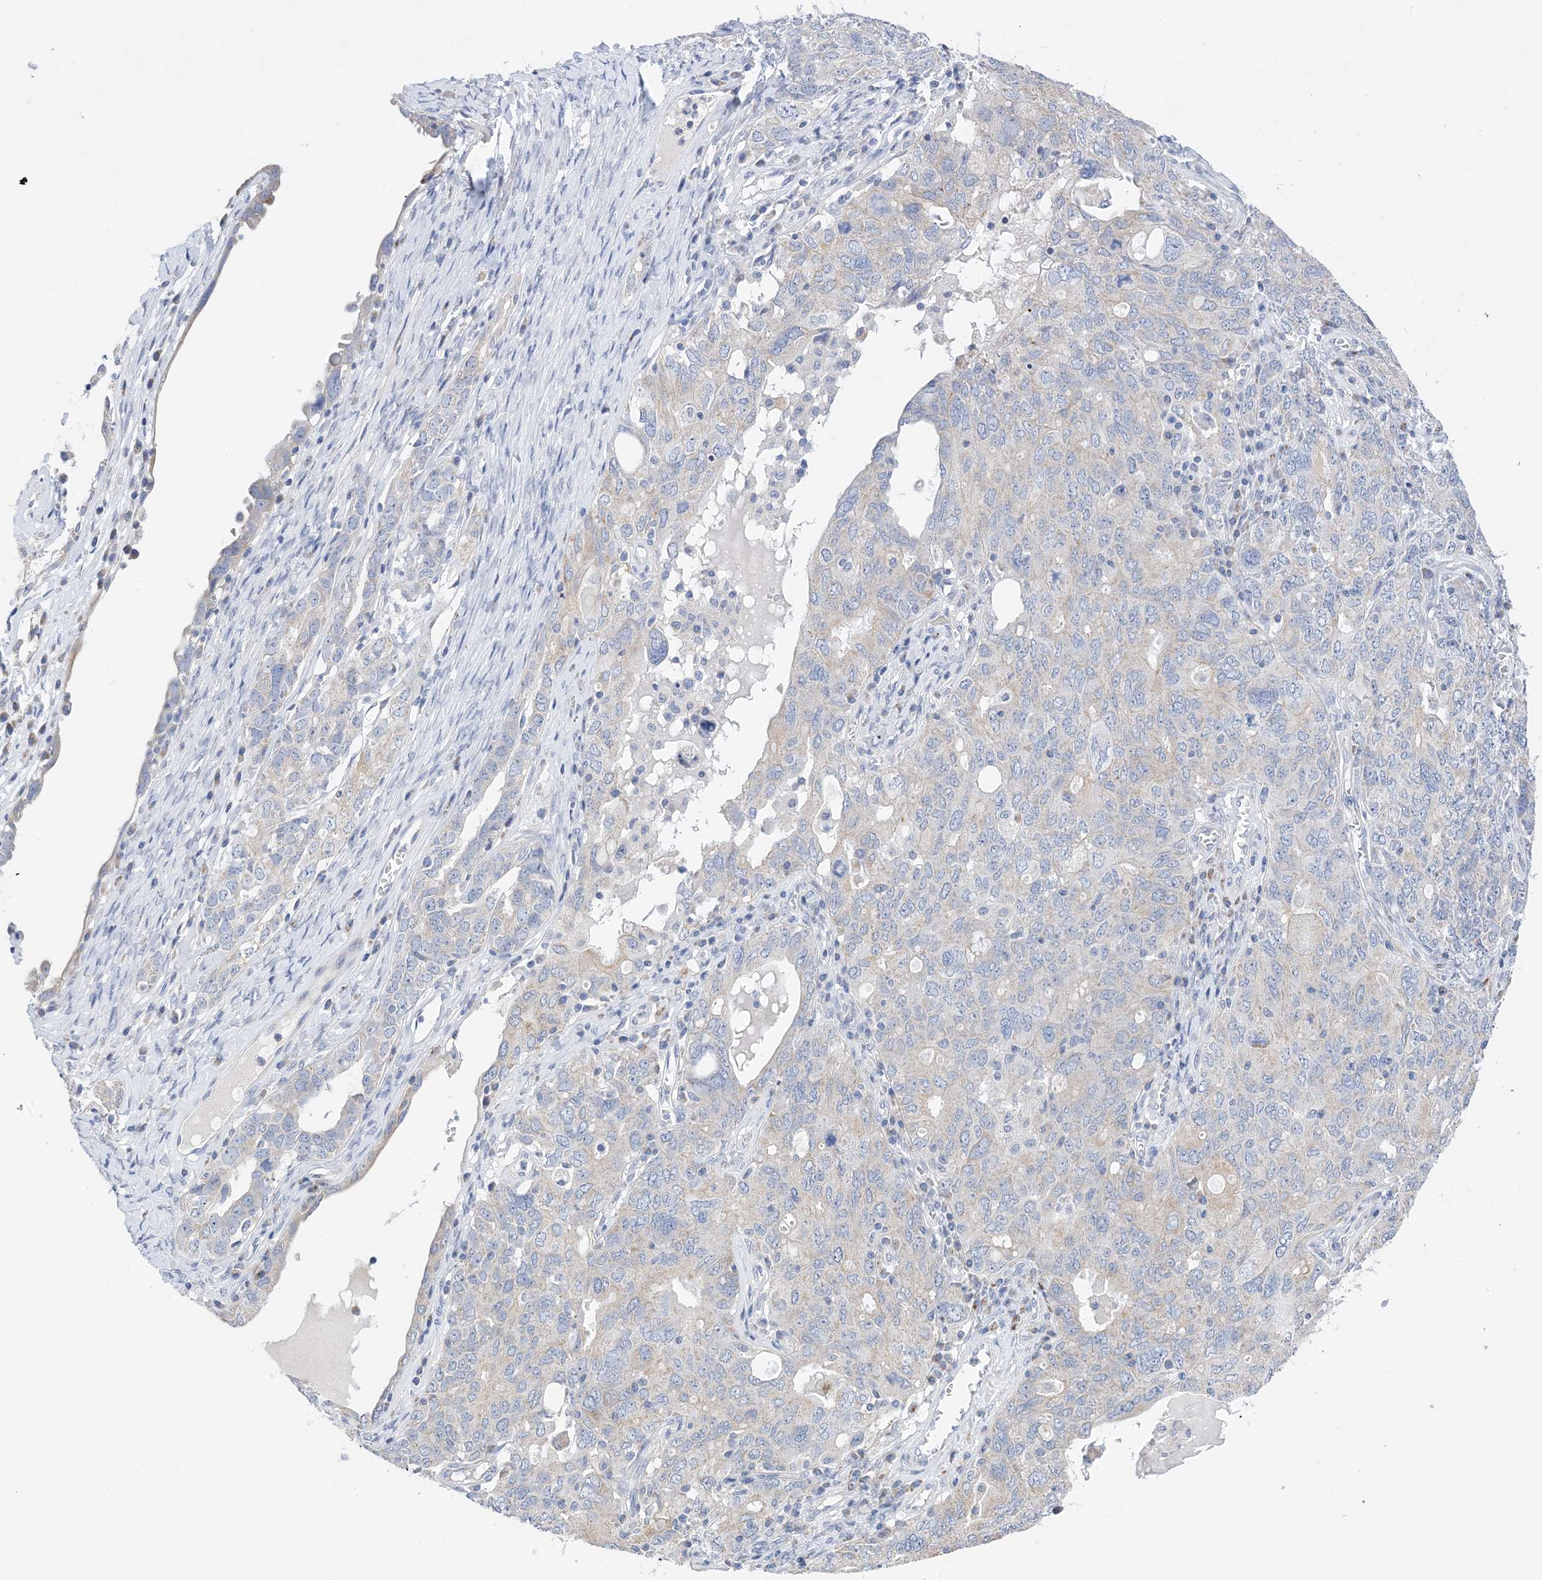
{"staining": {"intensity": "negative", "quantity": "none", "location": "none"}, "tissue": "ovarian cancer", "cell_type": "Tumor cells", "image_type": "cancer", "snomed": [{"axis": "morphology", "description": "Carcinoma, endometroid"}, {"axis": "topography", "description": "Ovary"}], "caption": "Micrograph shows no significant protein expression in tumor cells of ovarian endometroid carcinoma.", "gene": "PLK4", "patient": {"sex": "female", "age": 62}}